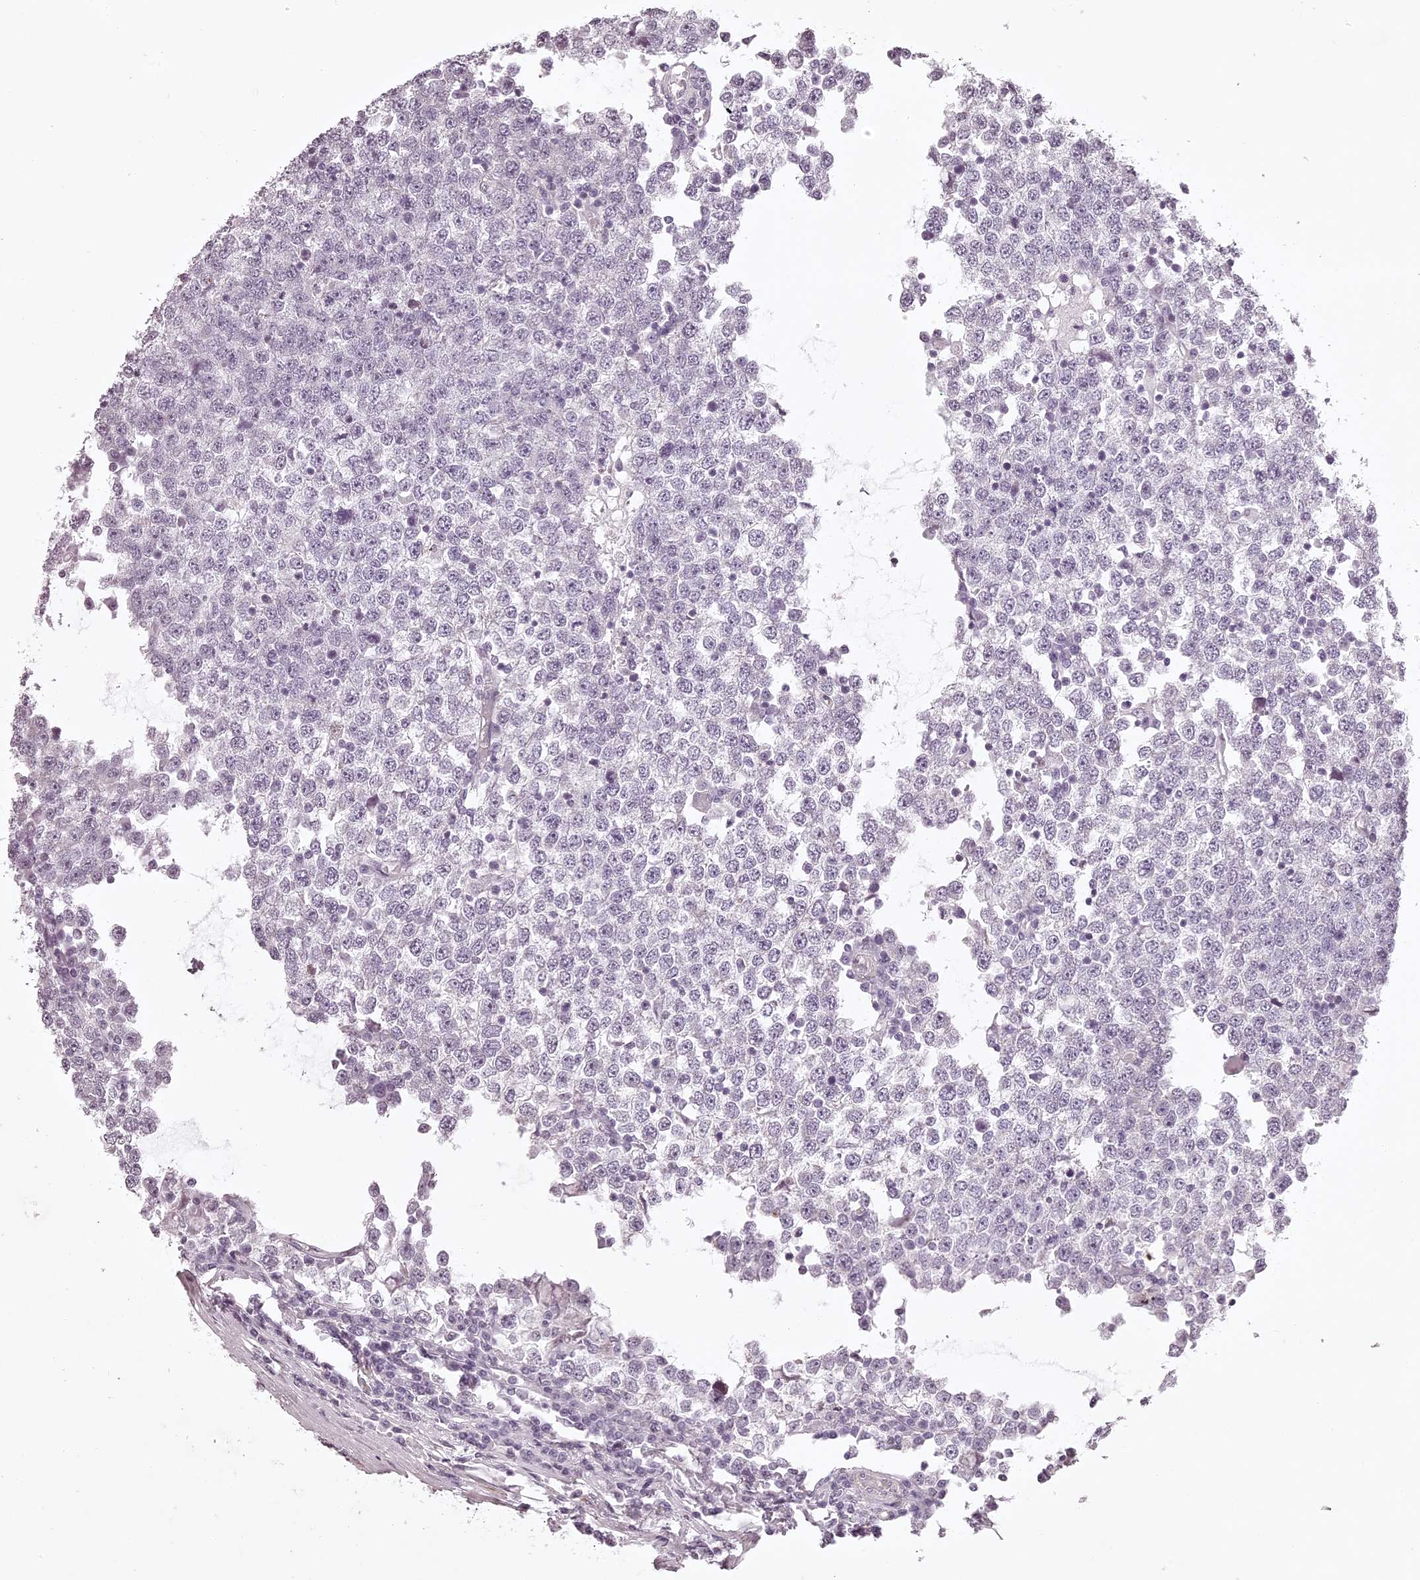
{"staining": {"intensity": "negative", "quantity": "none", "location": "none"}, "tissue": "testis cancer", "cell_type": "Tumor cells", "image_type": "cancer", "snomed": [{"axis": "morphology", "description": "Seminoma, NOS"}, {"axis": "topography", "description": "Testis"}], "caption": "Human testis cancer stained for a protein using IHC reveals no positivity in tumor cells.", "gene": "ELAPOR1", "patient": {"sex": "male", "age": 65}}